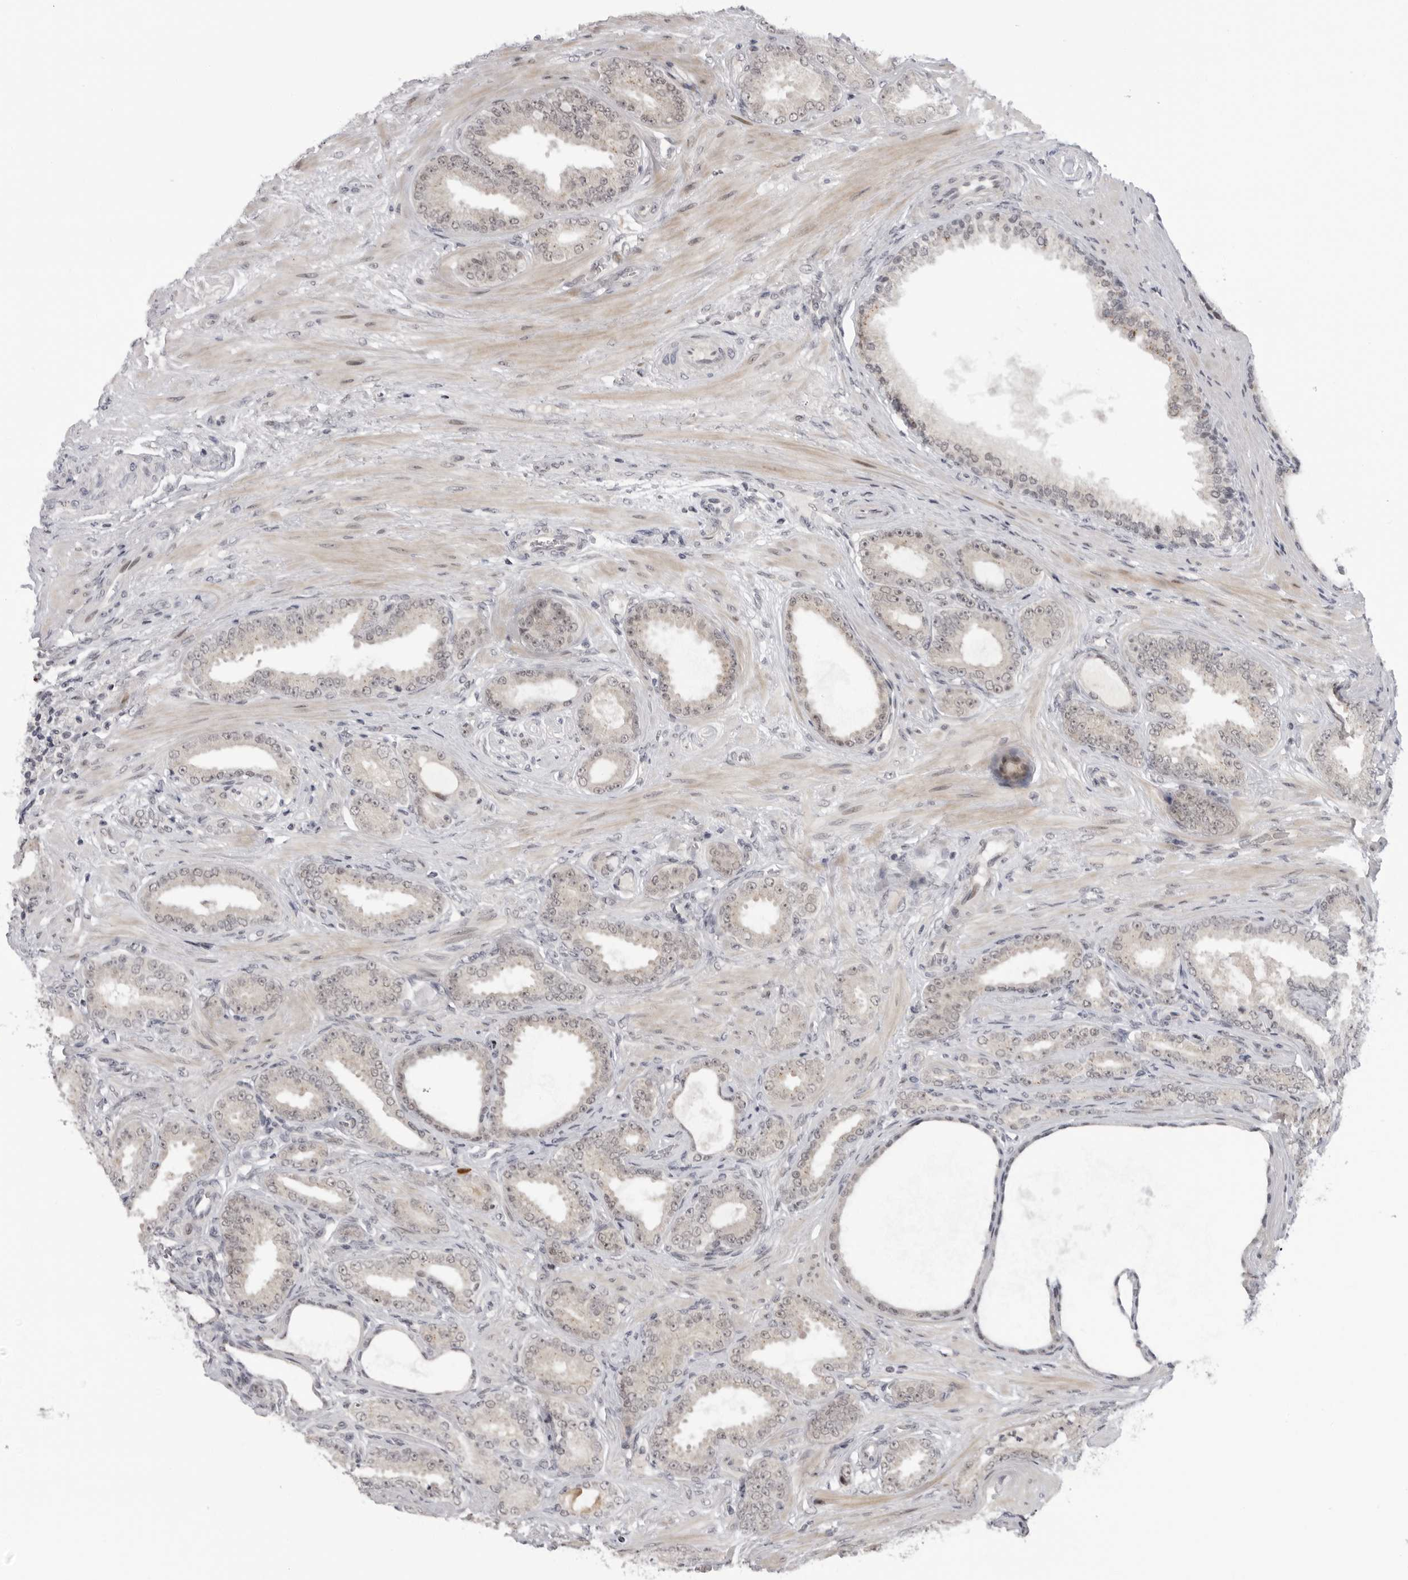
{"staining": {"intensity": "weak", "quantity": "<25%", "location": "nuclear"}, "tissue": "prostate cancer", "cell_type": "Tumor cells", "image_type": "cancer", "snomed": [{"axis": "morphology", "description": "Adenocarcinoma, Low grade"}, {"axis": "topography", "description": "Prostate"}], "caption": "Adenocarcinoma (low-grade) (prostate) stained for a protein using immunohistochemistry (IHC) shows no staining tumor cells.", "gene": "ALPK2", "patient": {"sex": "male", "age": 63}}